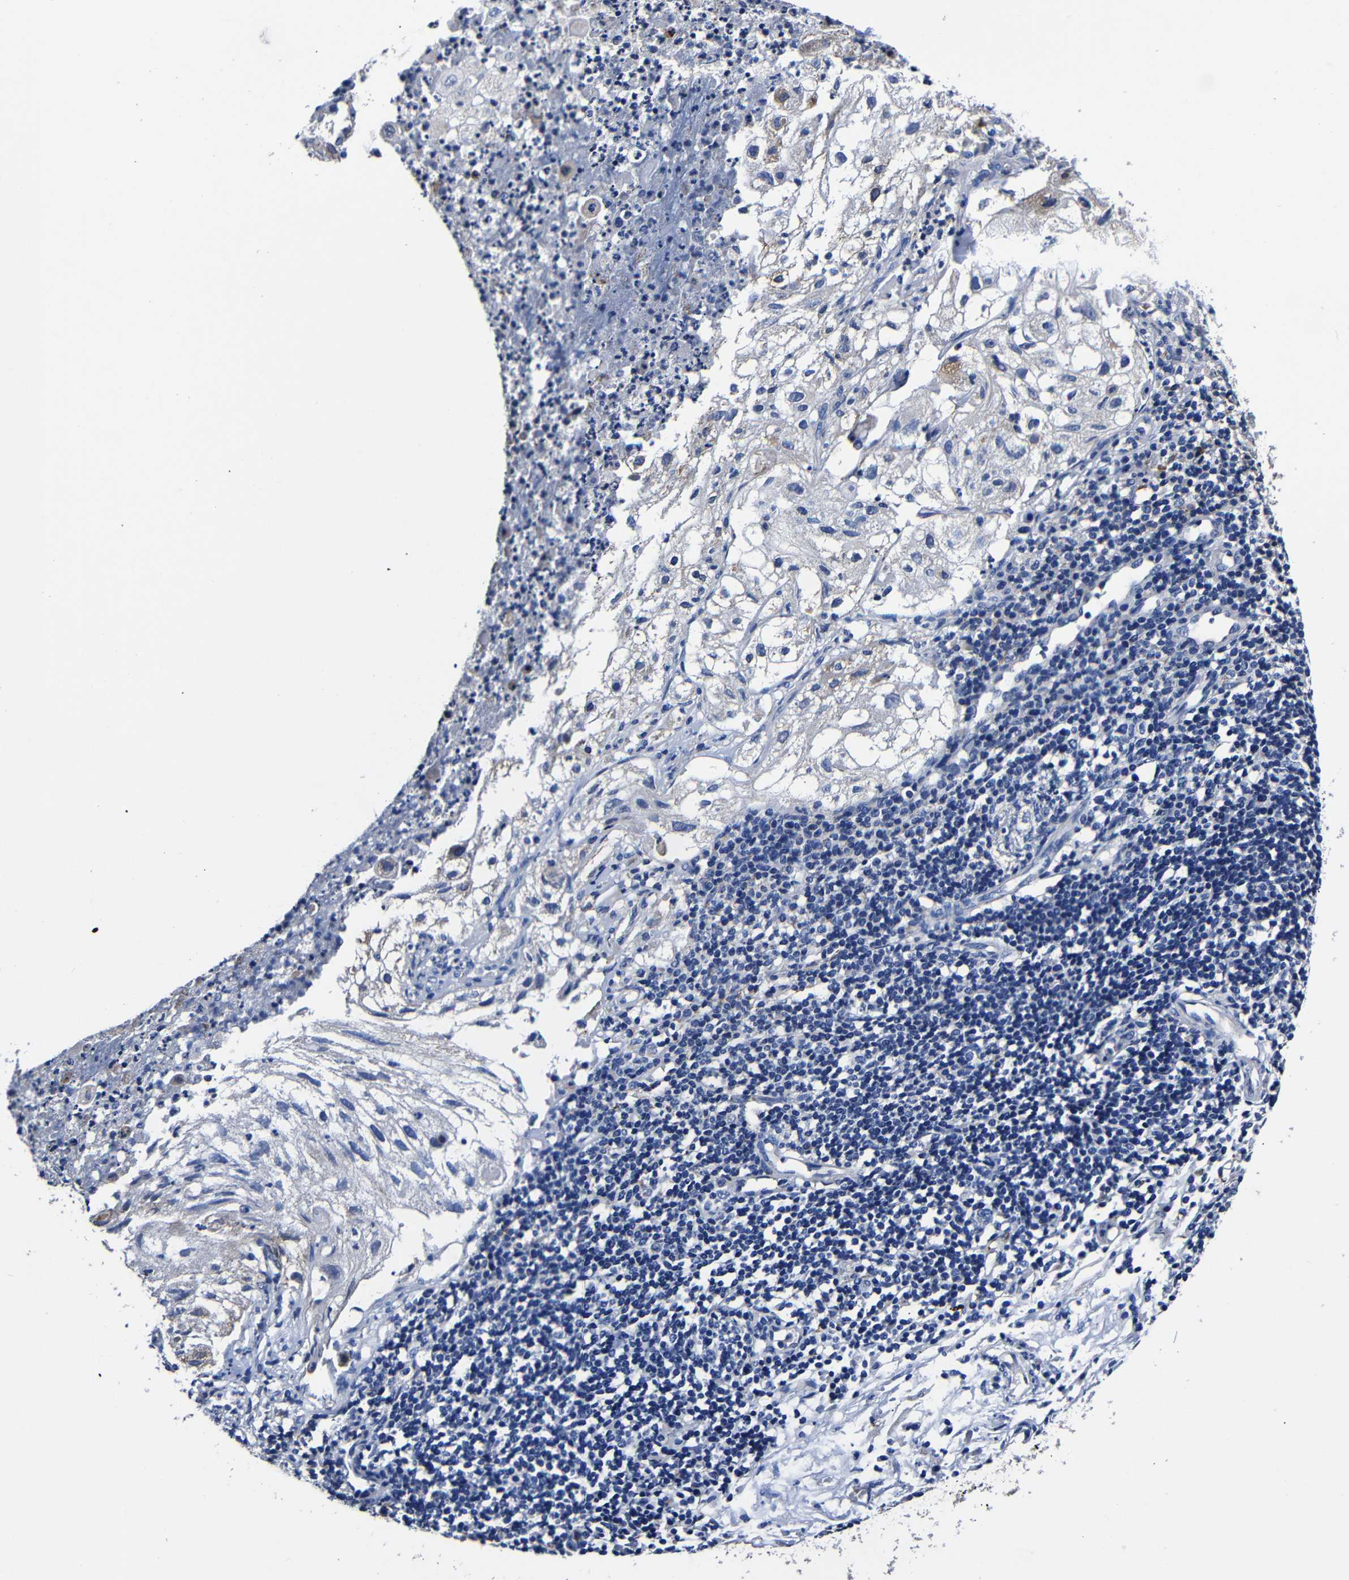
{"staining": {"intensity": "negative", "quantity": "none", "location": "none"}, "tissue": "lung cancer", "cell_type": "Tumor cells", "image_type": "cancer", "snomed": [{"axis": "morphology", "description": "Inflammation, NOS"}, {"axis": "morphology", "description": "Squamous cell carcinoma, NOS"}, {"axis": "topography", "description": "Lymph node"}, {"axis": "topography", "description": "Soft tissue"}, {"axis": "topography", "description": "Lung"}], "caption": "Lung cancer was stained to show a protein in brown. There is no significant expression in tumor cells.", "gene": "DEPP1", "patient": {"sex": "male", "age": 66}}